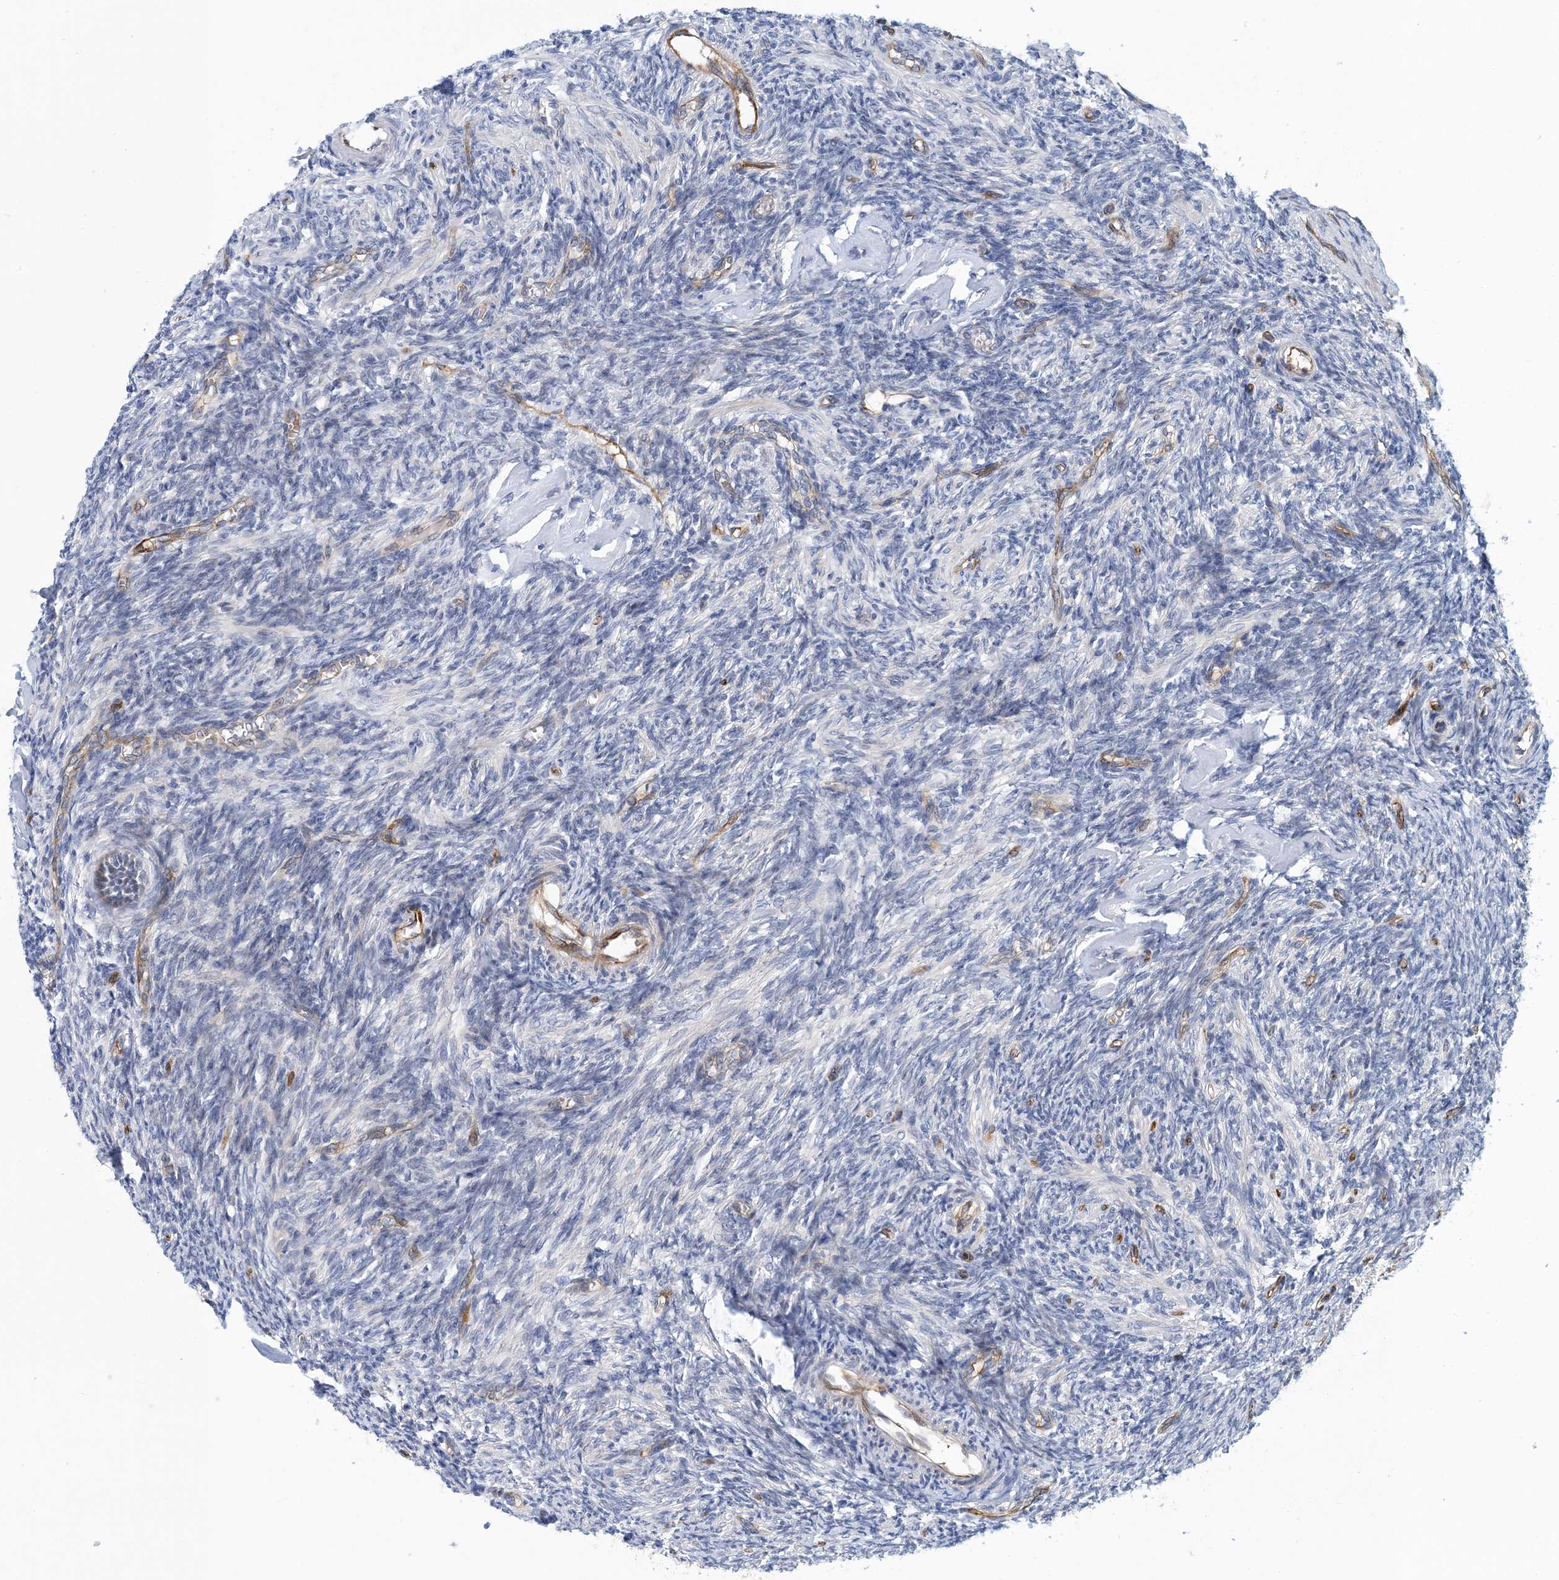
{"staining": {"intensity": "negative", "quantity": "none", "location": "none"}, "tissue": "ovary", "cell_type": "Ovarian stroma cells", "image_type": "normal", "snomed": [{"axis": "morphology", "description": "Normal tissue, NOS"}, {"axis": "topography", "description": "Ovary"}], "caption": "This image is of unremarkable ovary stained with IHC to label a protein in brown with the nuclei are counter-stained blue. There is no staining in ovarian stroma cells.", "gene": "PCDHA2", "patient": {"sex": "female", "age": 27}}